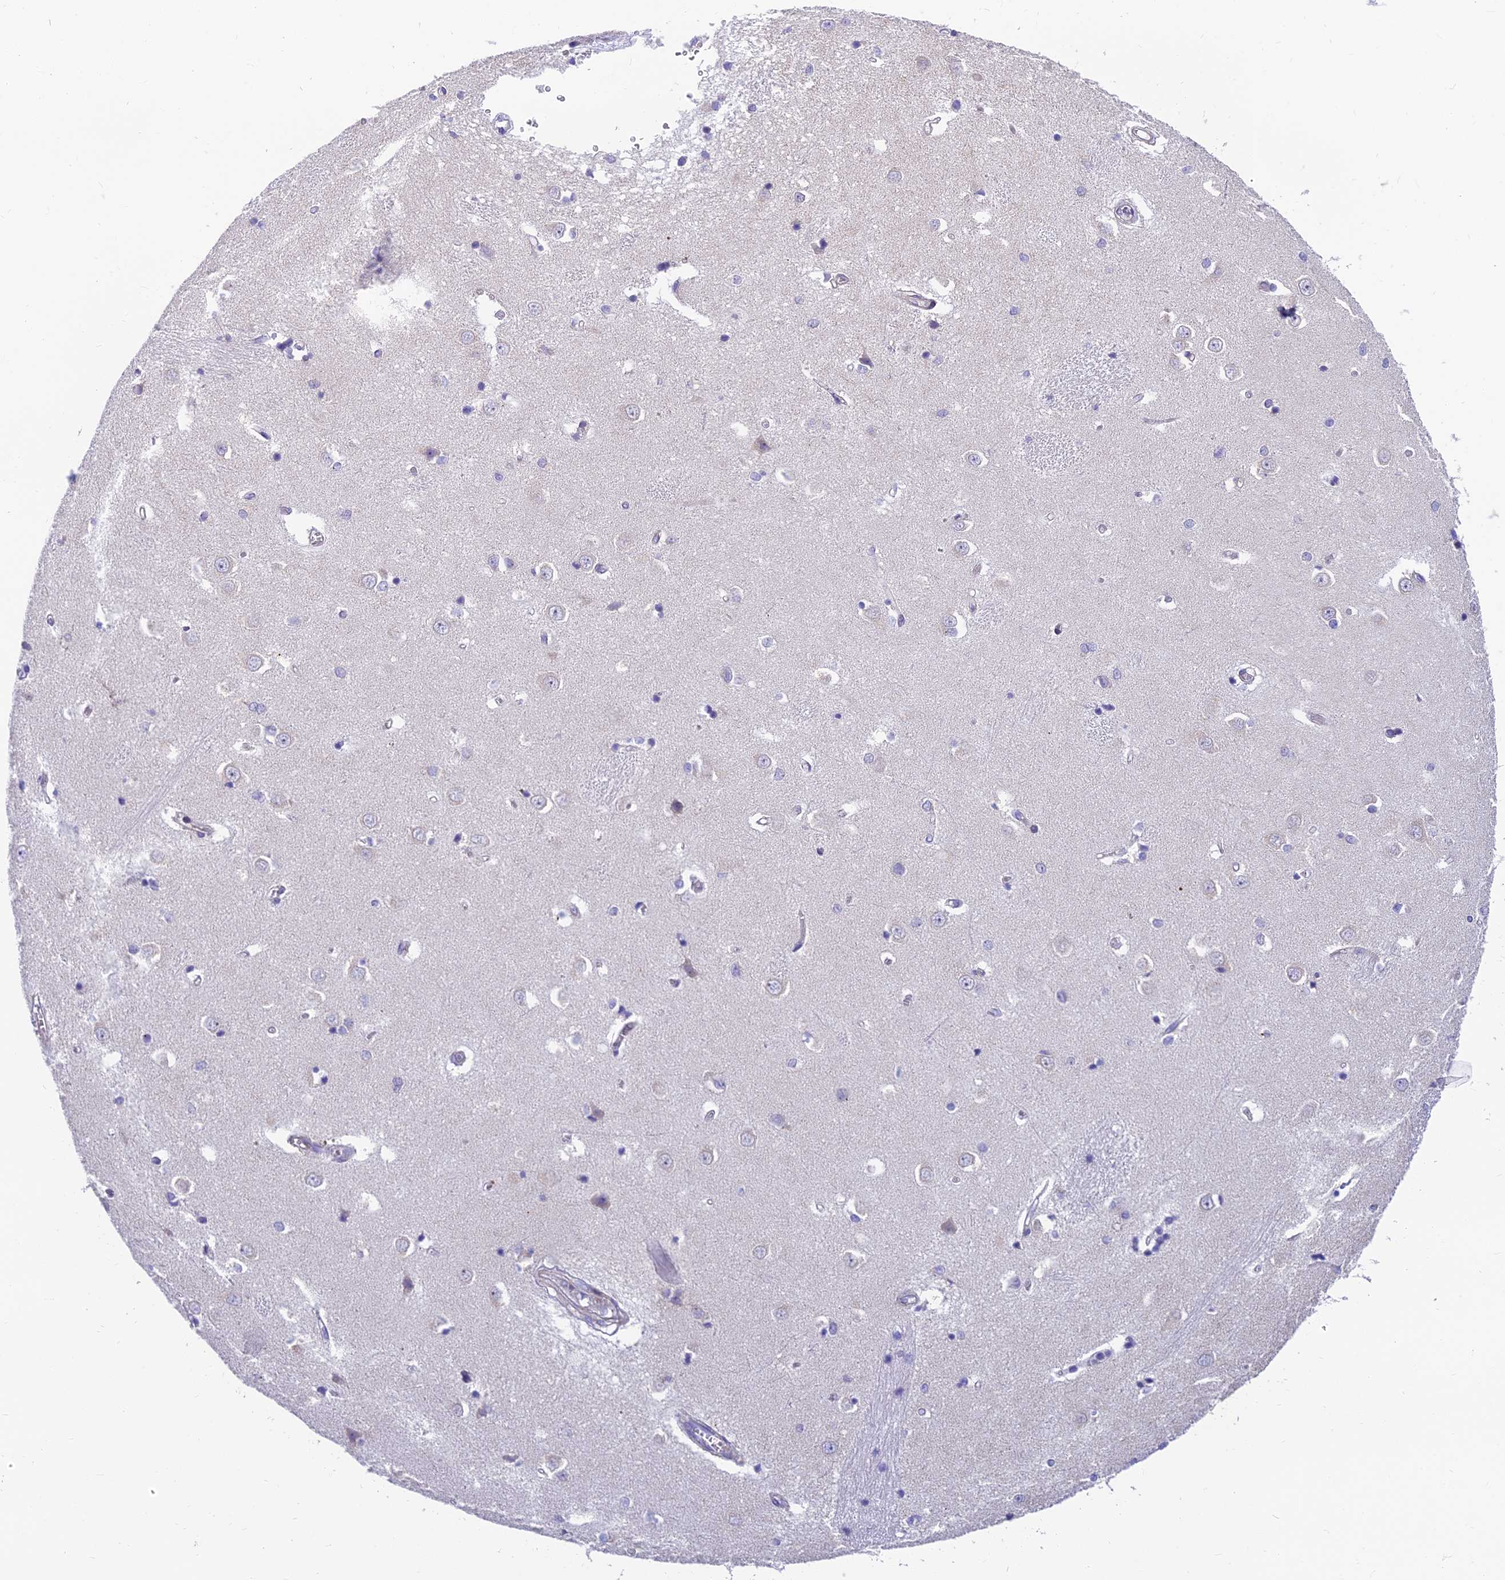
{"staining": {"intensity": "negative", "quantity": "none", "location": "none"}, "tissue": "caudate", "cell_type": "Glial cells", "image_type": "normal", "snomed": [{"axis": "morphology", "description": "Normal tissue, NOS"}, {"axis": "topography", "description": "Lateral ventricle wall"}], "caption": "Protein analysis of unremarkable caudate demonstrates no significant expression in glial cells.", "gene": "MVB12A", "patient": {"sex": "male", "age": 37}}